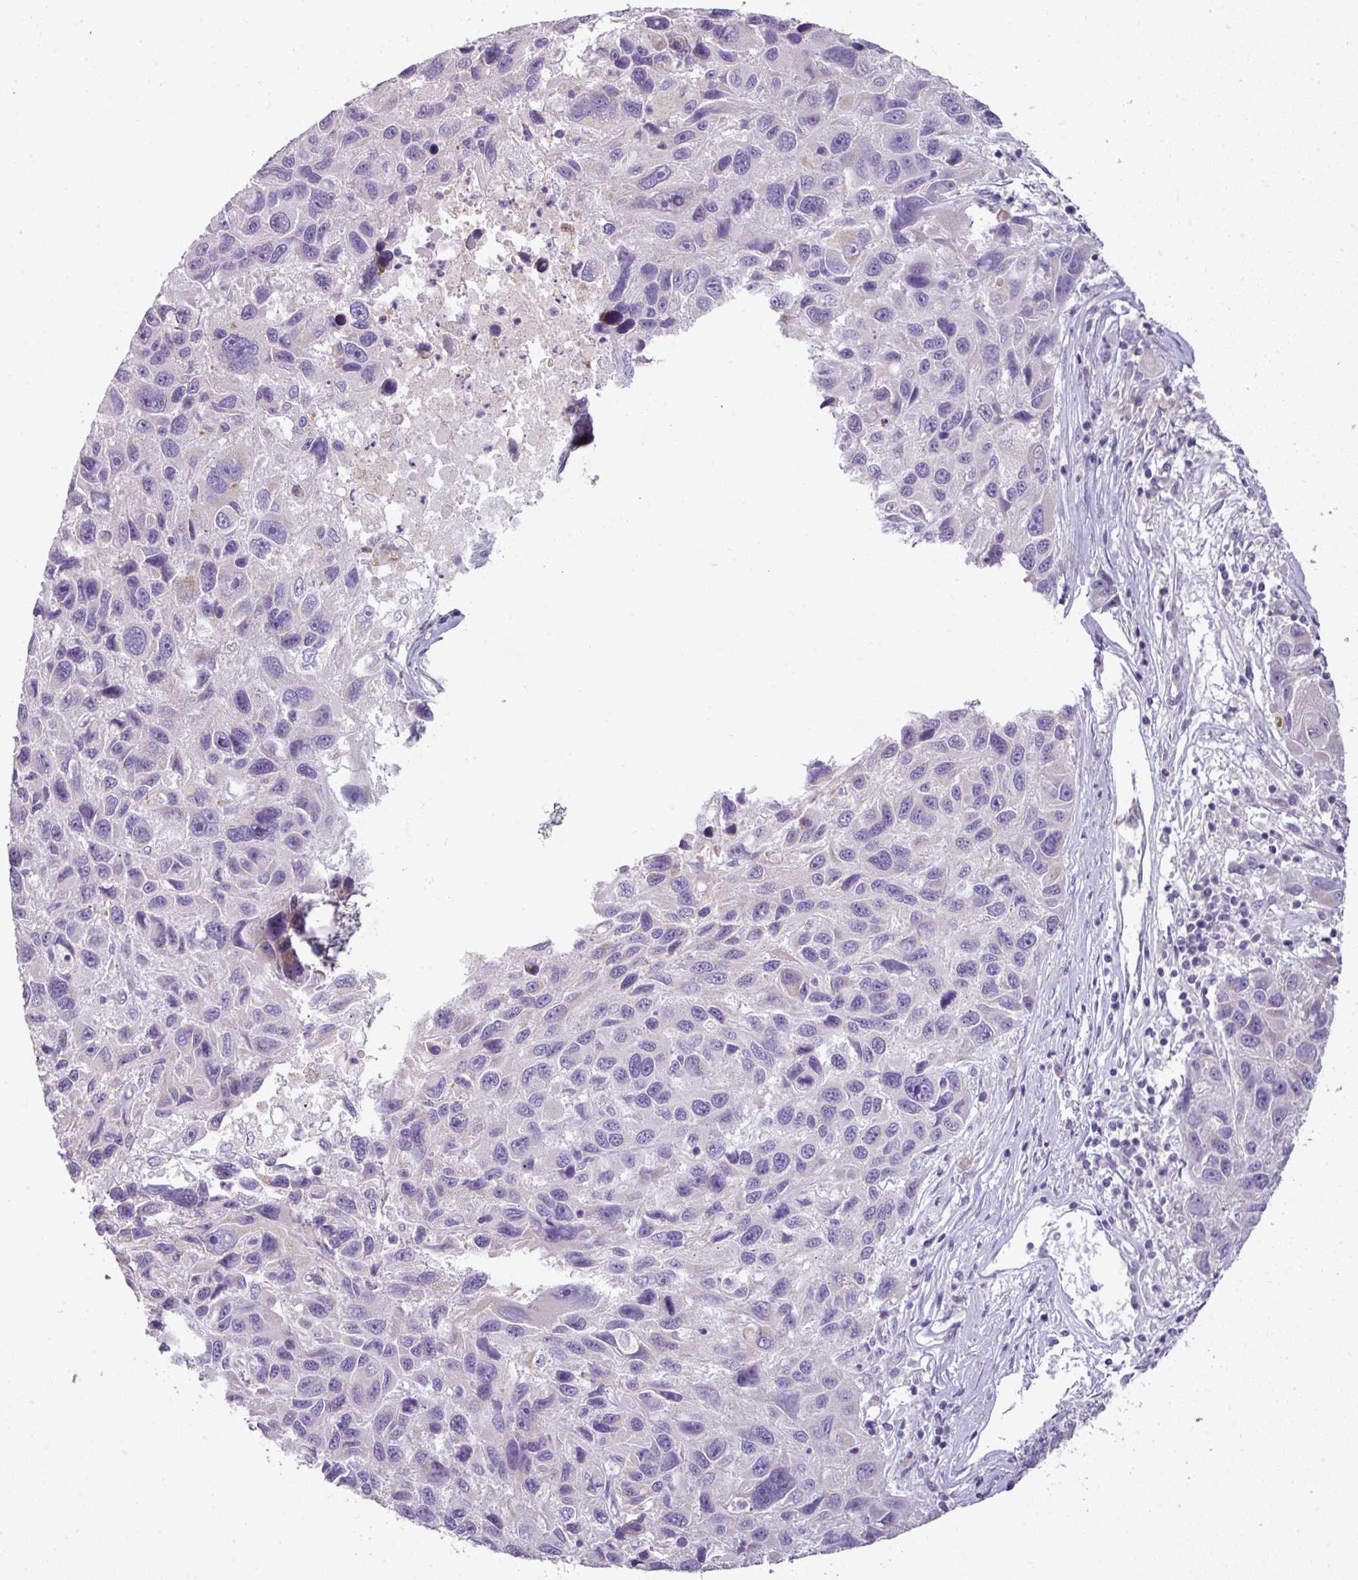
{"staining": {"intensity": "negative", "quantity": "none", "location": "none"}, "tissue": "melanoma", "cell_type": "Tumor cells", "image_type": "cancer", "snomed": [{"axis": "morphology", "description": "Malignant melanoma, NOS"}, {"axis": "topography", "description": "Skin"}], "caption": "Immunohistochemistry (IHC) photomicrograph of neoplastic tissue: melanoma stained with DAB shows no significant protein positivity in tumor cells.", "gene": "BRINP2", "patient": {"sex": "male", "age": 53}}